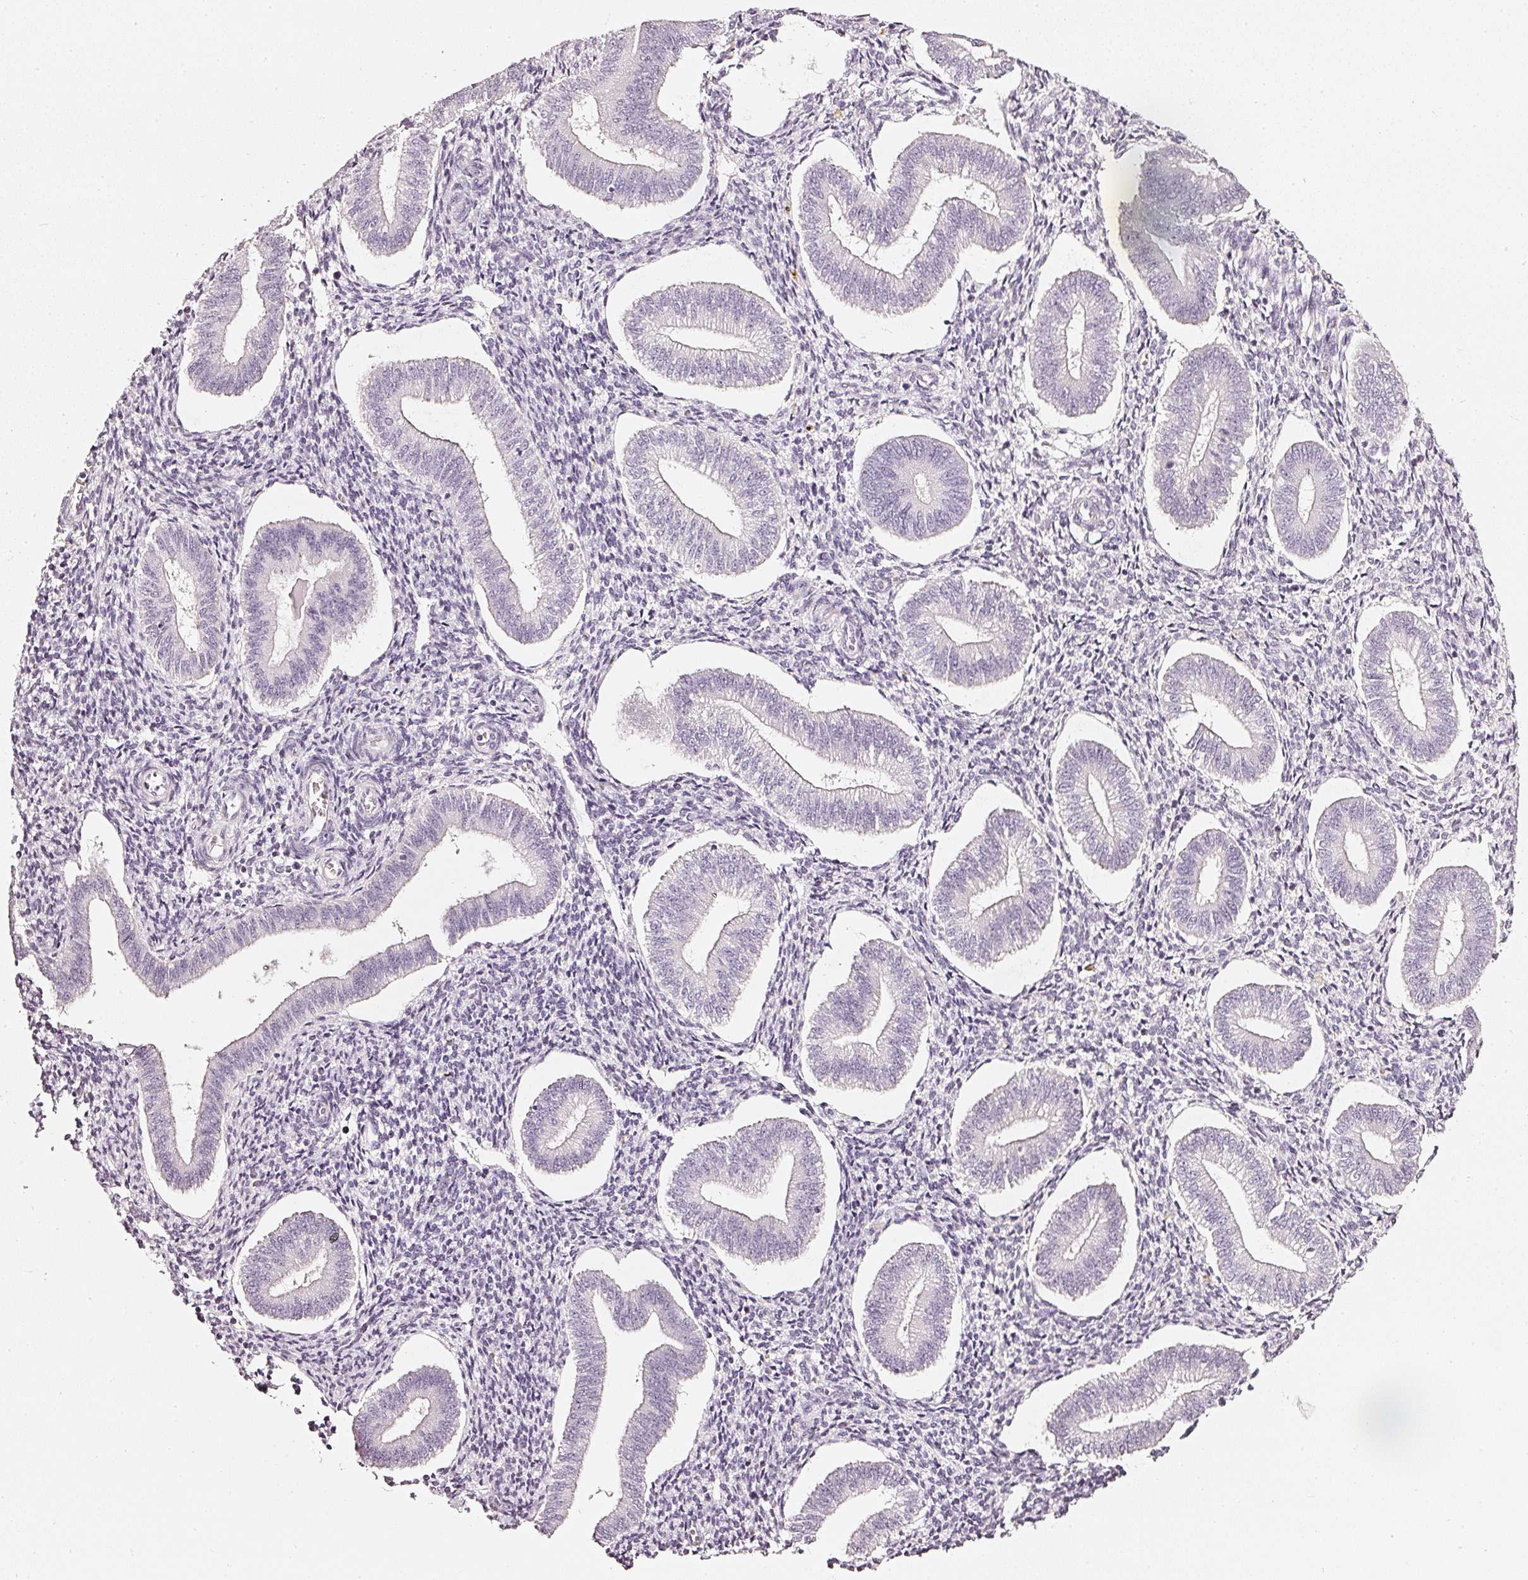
{"staining": {"intensity": "negative", "quantity": "none", "location": "none"}, "tissue": "endometrium", "cell_type": "Cells in endometrial stroma", "image_type": "normal", "snomed": [{"axis": "morphology", "description": "Normal tissue, NOS"}, {"axis": "topography", "description": "Endometrium"}], "caption": "This is an immunohistochemistry photomicrograph of normal endometrium. There is no expression in cells in endometrial stroma.", "gene": "CNP", "patient": {"sex": "female", "age": 34}}